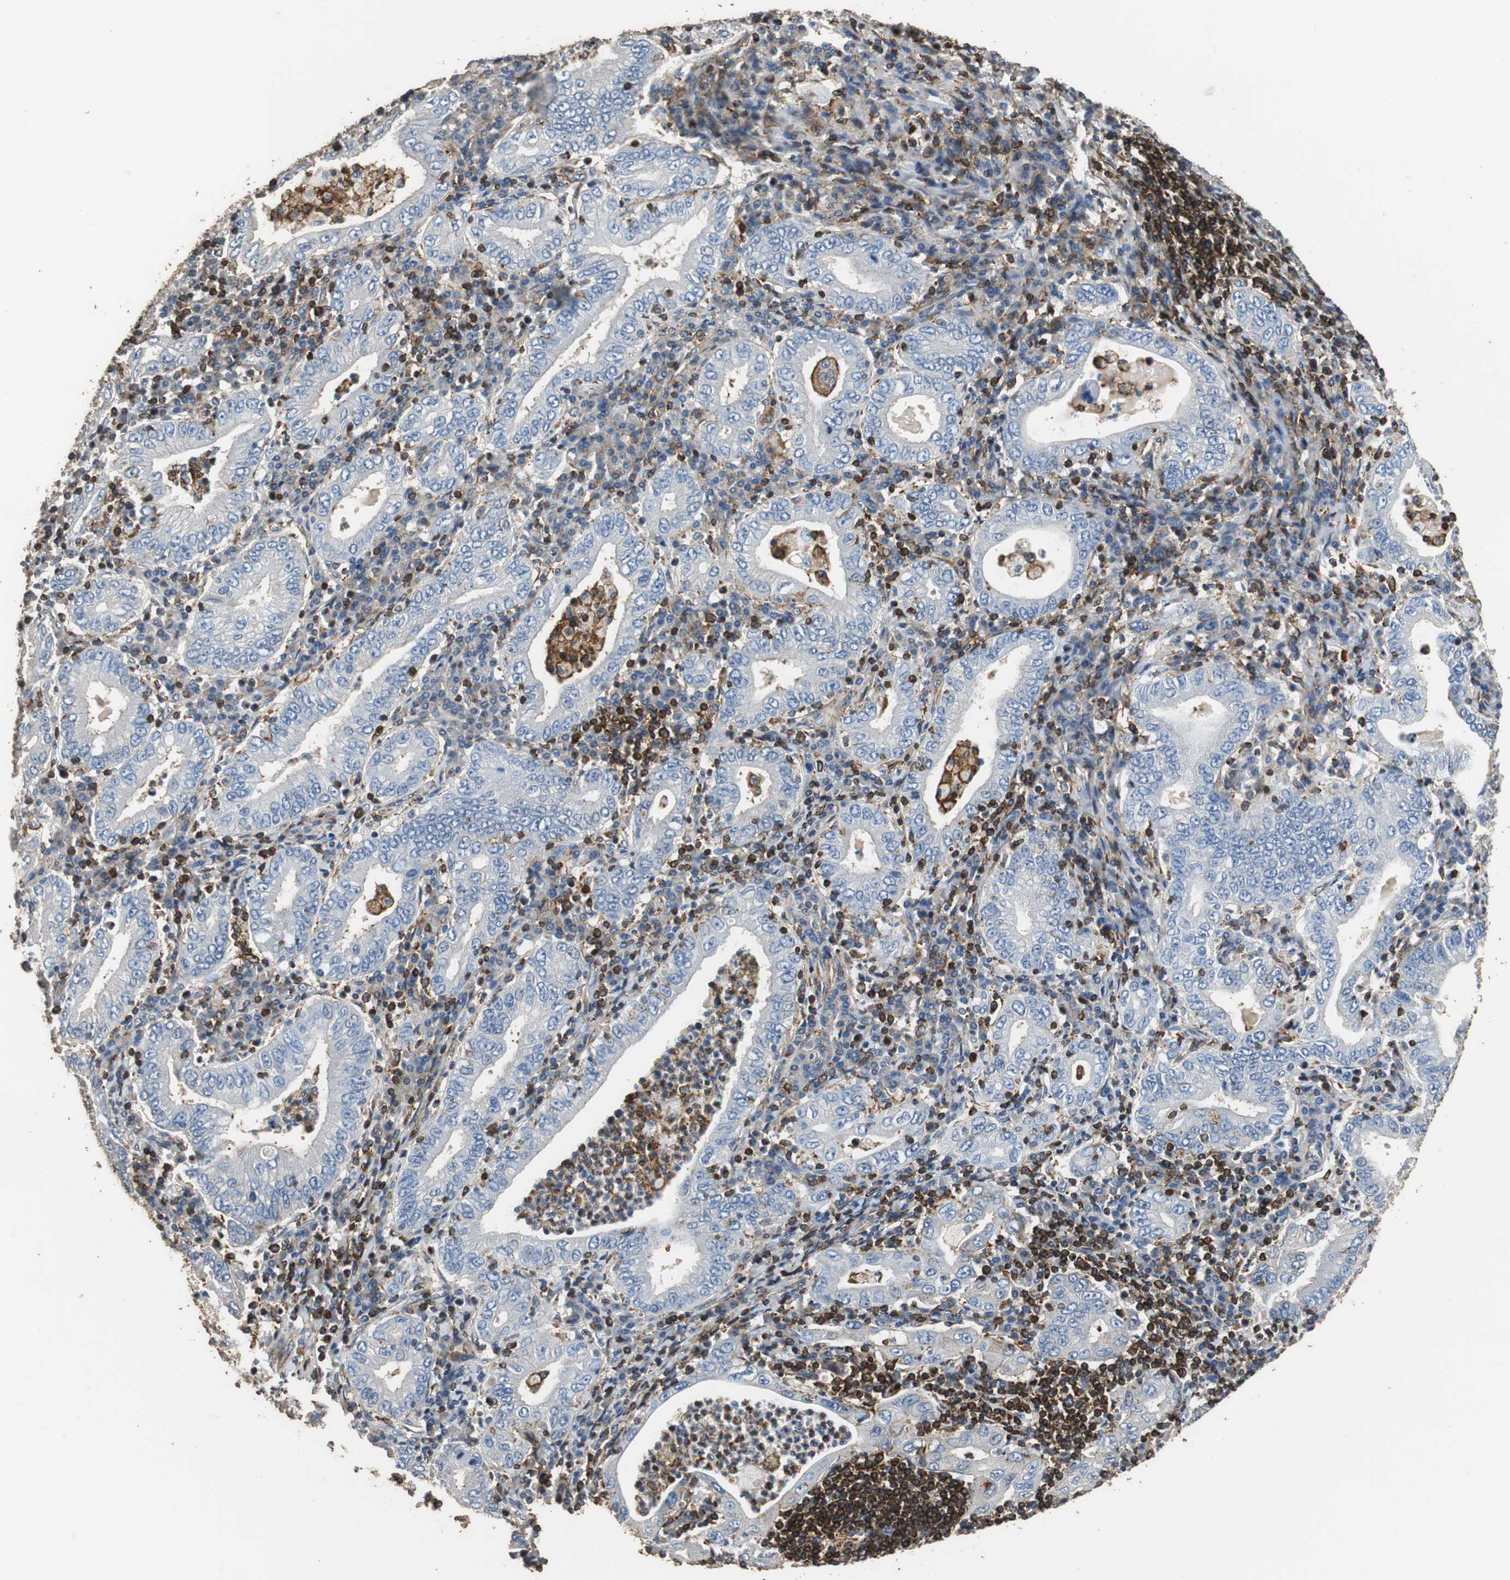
{"staining": {"intensity": "negative", "quantity": "none", "location": "none"}, "tissue": "stomach cancer", "cell_type": "Tumor cells", "image_type": "cancer", "snomed": [{"axis": "morphology", "description": "Normal tissue, NOS"}, {"axis": "morphology", "description": "Adenocarcinoma, NOS"}, {"axis": "topography", "description": "Esophagus"}, {"axis": "topography", "description": "Stomach, upper"}, {"axis": "topography", "description": "Peripheral nerve tissue"}], "caption": "Histopathology image shows no significant protein expression in tumor cells of stomach cancer (adenocarcinoma).", "gene": "PRKRA", "patient": {"sex": "male", "age": 62}}